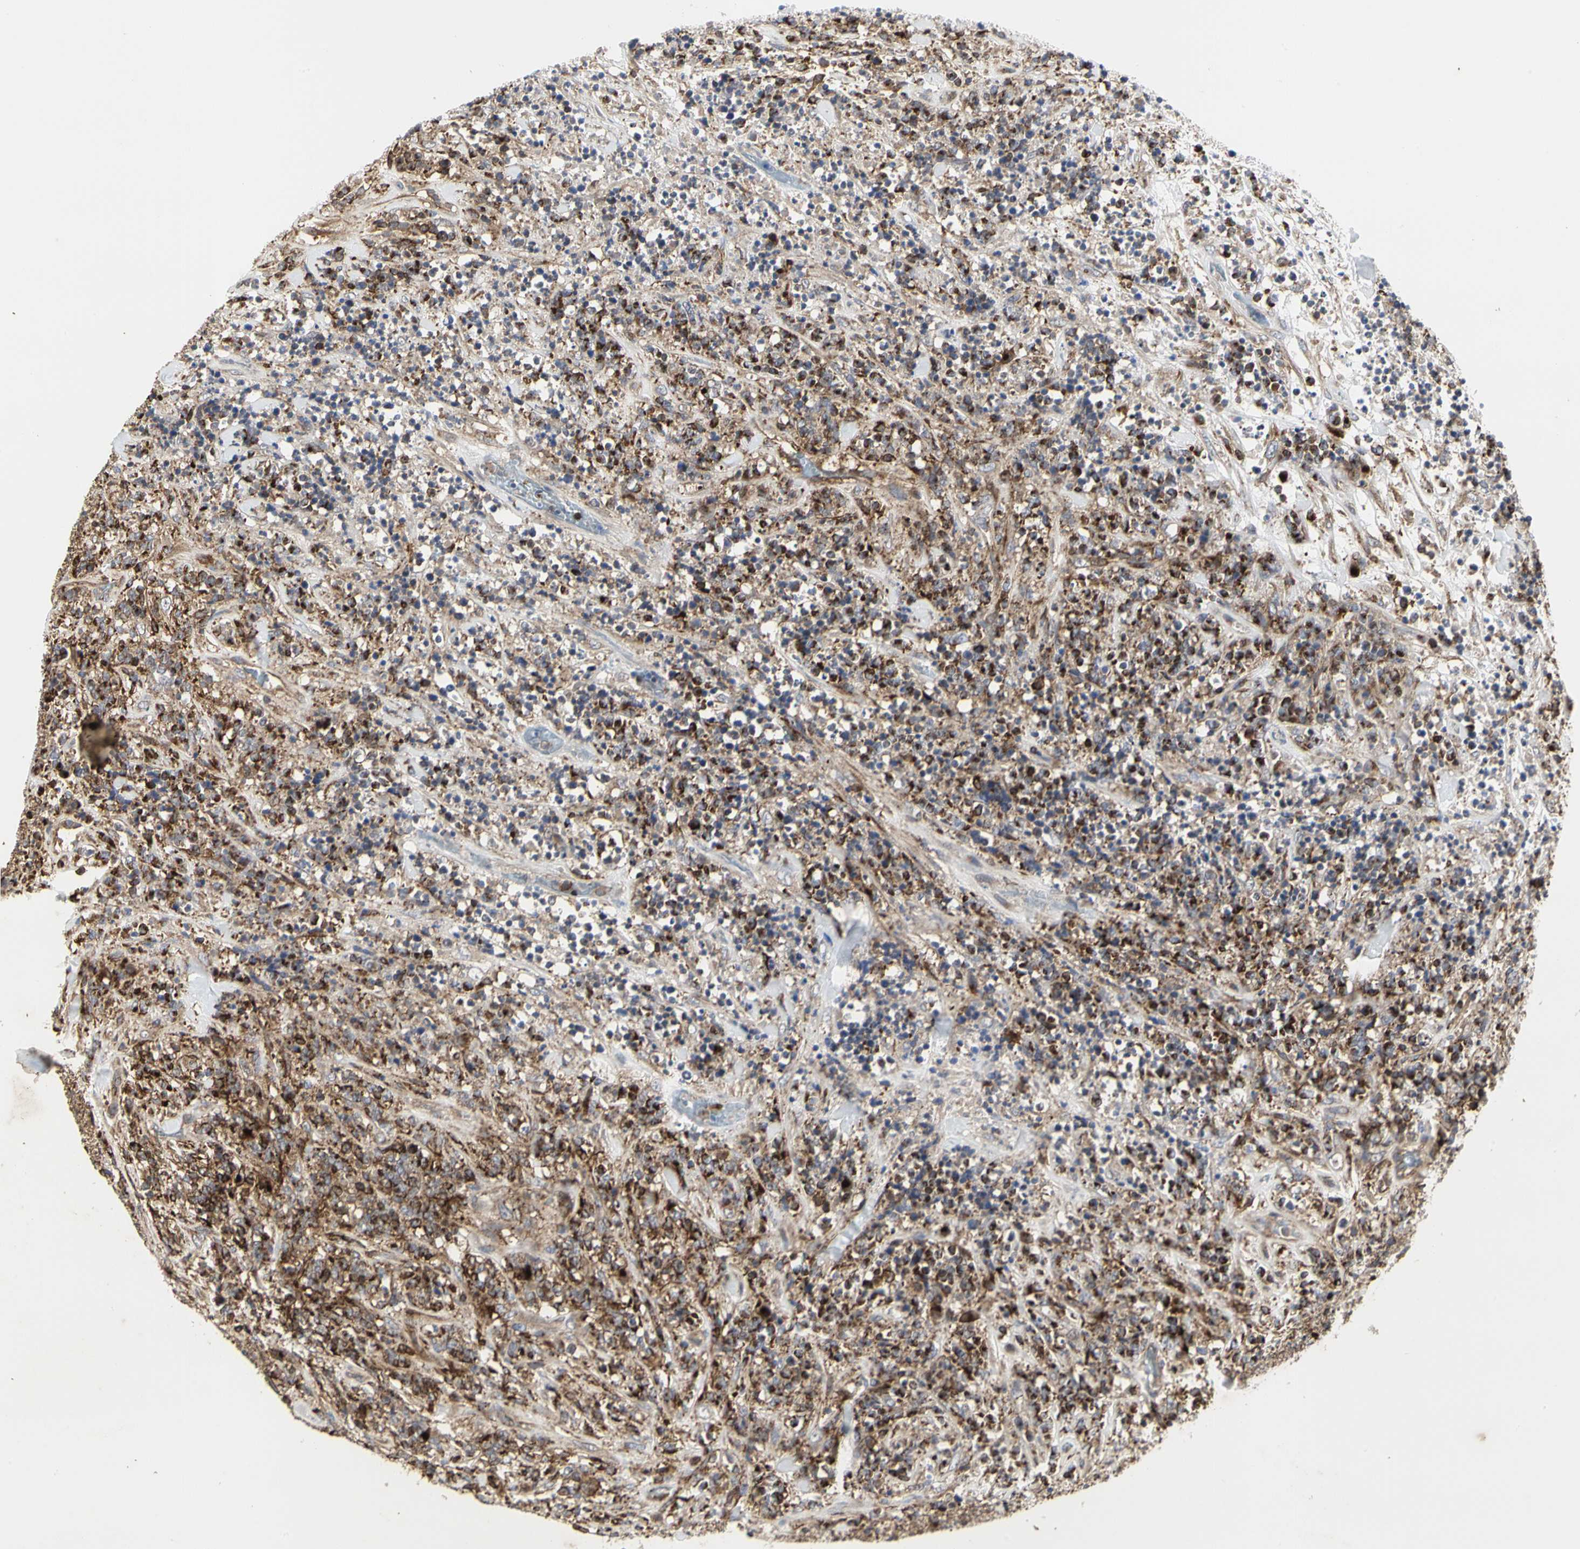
{"staining": {"intensity": "strong", "quantity": ">75%", "location": "cytoplasmic/membranous"}, "tissue": "lymphoma", "cell_type": "Tumor cells", "image_type": "cancer", "snomed": [{"axis": "morphology", "description": "Malignant lymphoma, non-Hodgkin's type, High grade"}, {"axis": "topography", "description": "Soft tissue"}], "caption": "High-power microscopy captured an IHC image of malignant lymphoma, non-Hodgkin's type (high-grade), revealing strong cytoplasmic/membranous expression in about >75% of tumor cells. (Stains: DAB in brown, nuclei in blue, Microscopy: brightfield microscopy at high magnification).", "gene": "NAPG", "patient": {"sex": "male", "age": 18}}